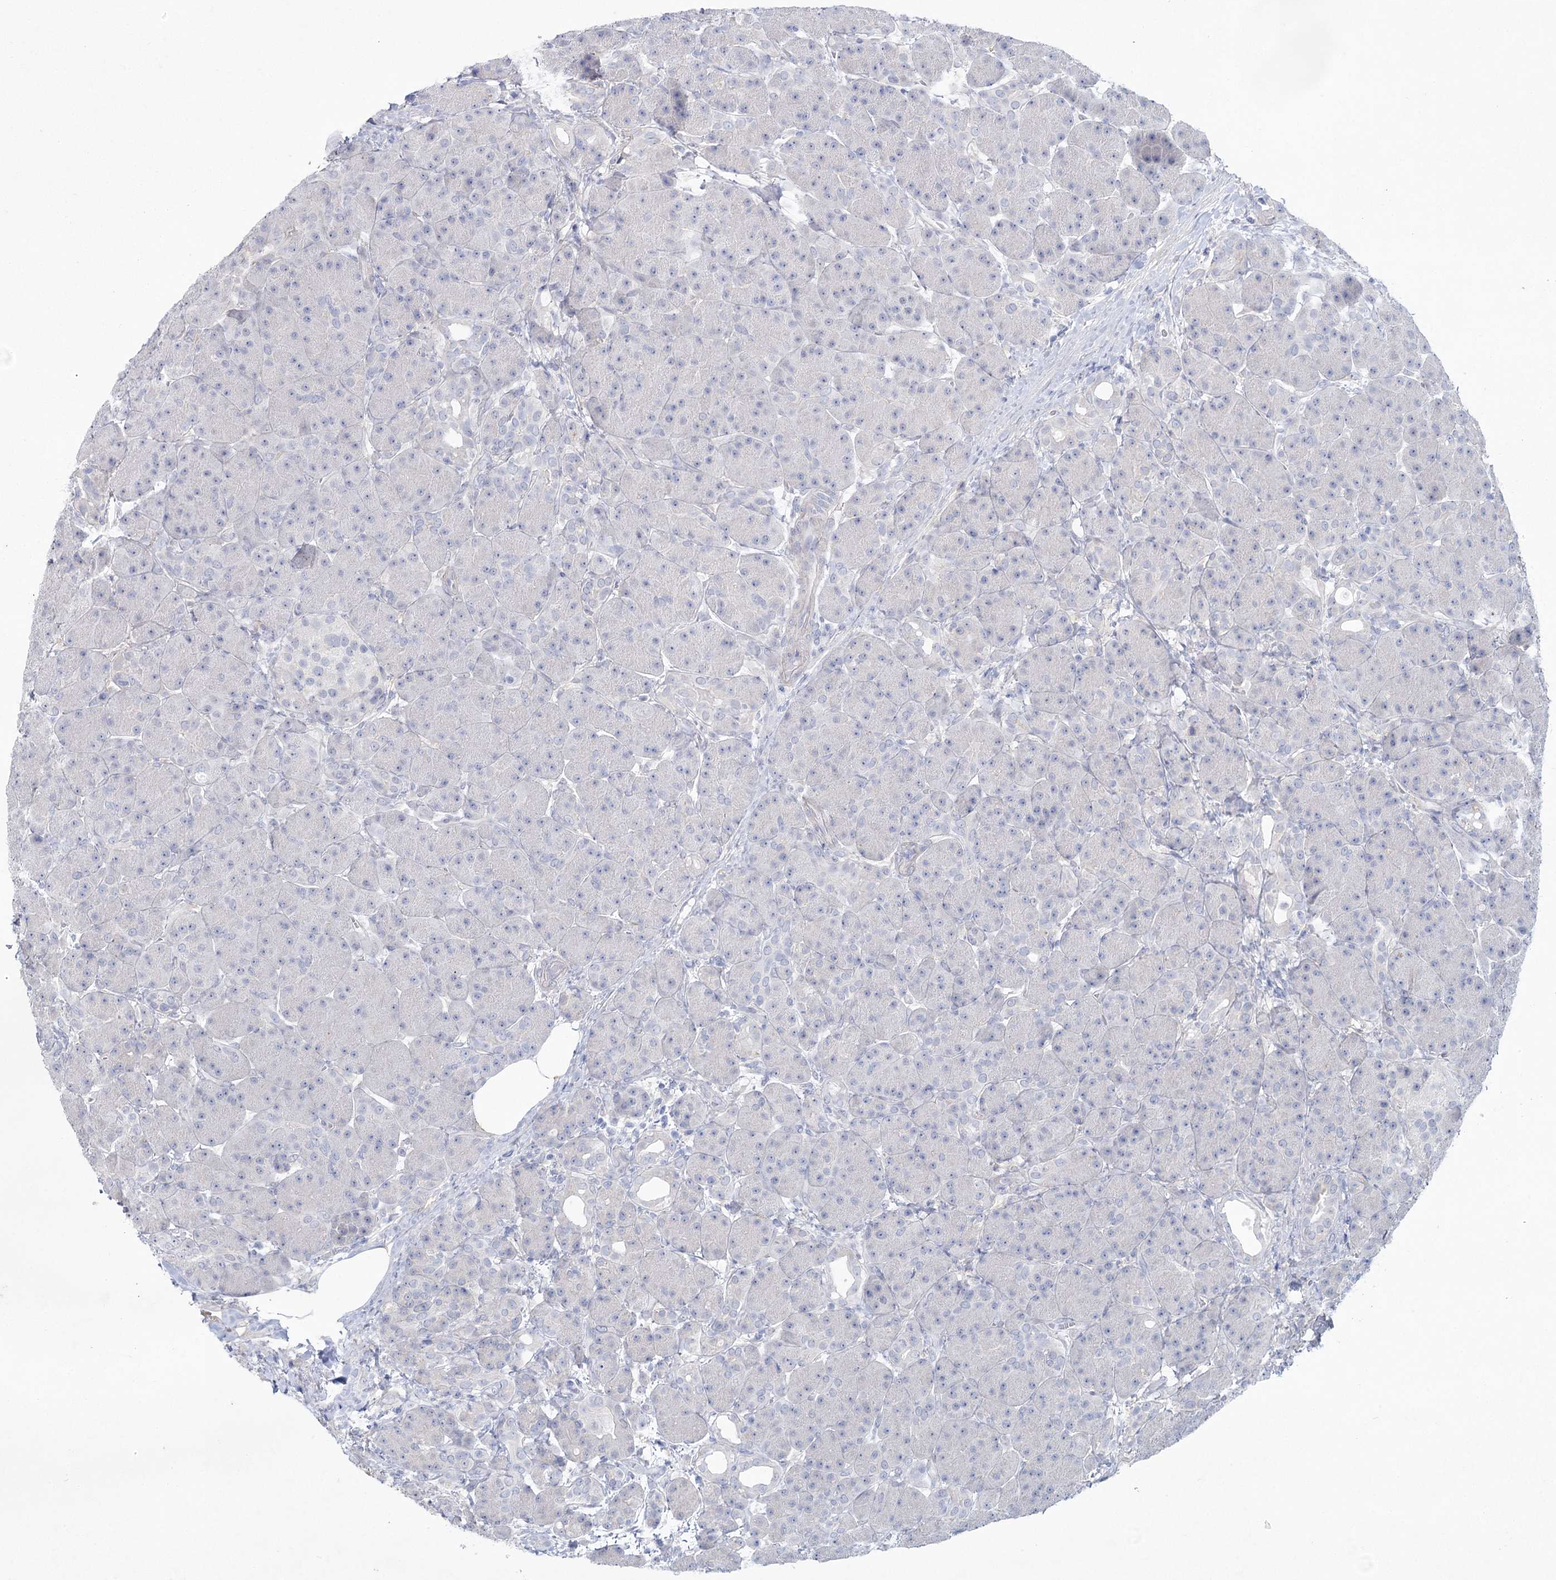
{"staining": {"intensity": "negative", "quantity": "none", "location": "none"}, "tissue": "pancreas", "cell_type": "Exocrine glandular cells", "image_type": "normal", "snomed": [{"axis": "morphology", "description": "Normal tissue, NOS"}, {"axis": "topography", "description": "Pancreas"}], "caption": "DAB (3,3'-diaminobenzidine) immunohistochemical staining of benign human pancreas shows no significant positivity in exocrine glandular cells. (DAB immunohistochemistry (IHC), high magnification).", "gene": "CCDC88A", "patient": {"sex": "male", "age": 63}}